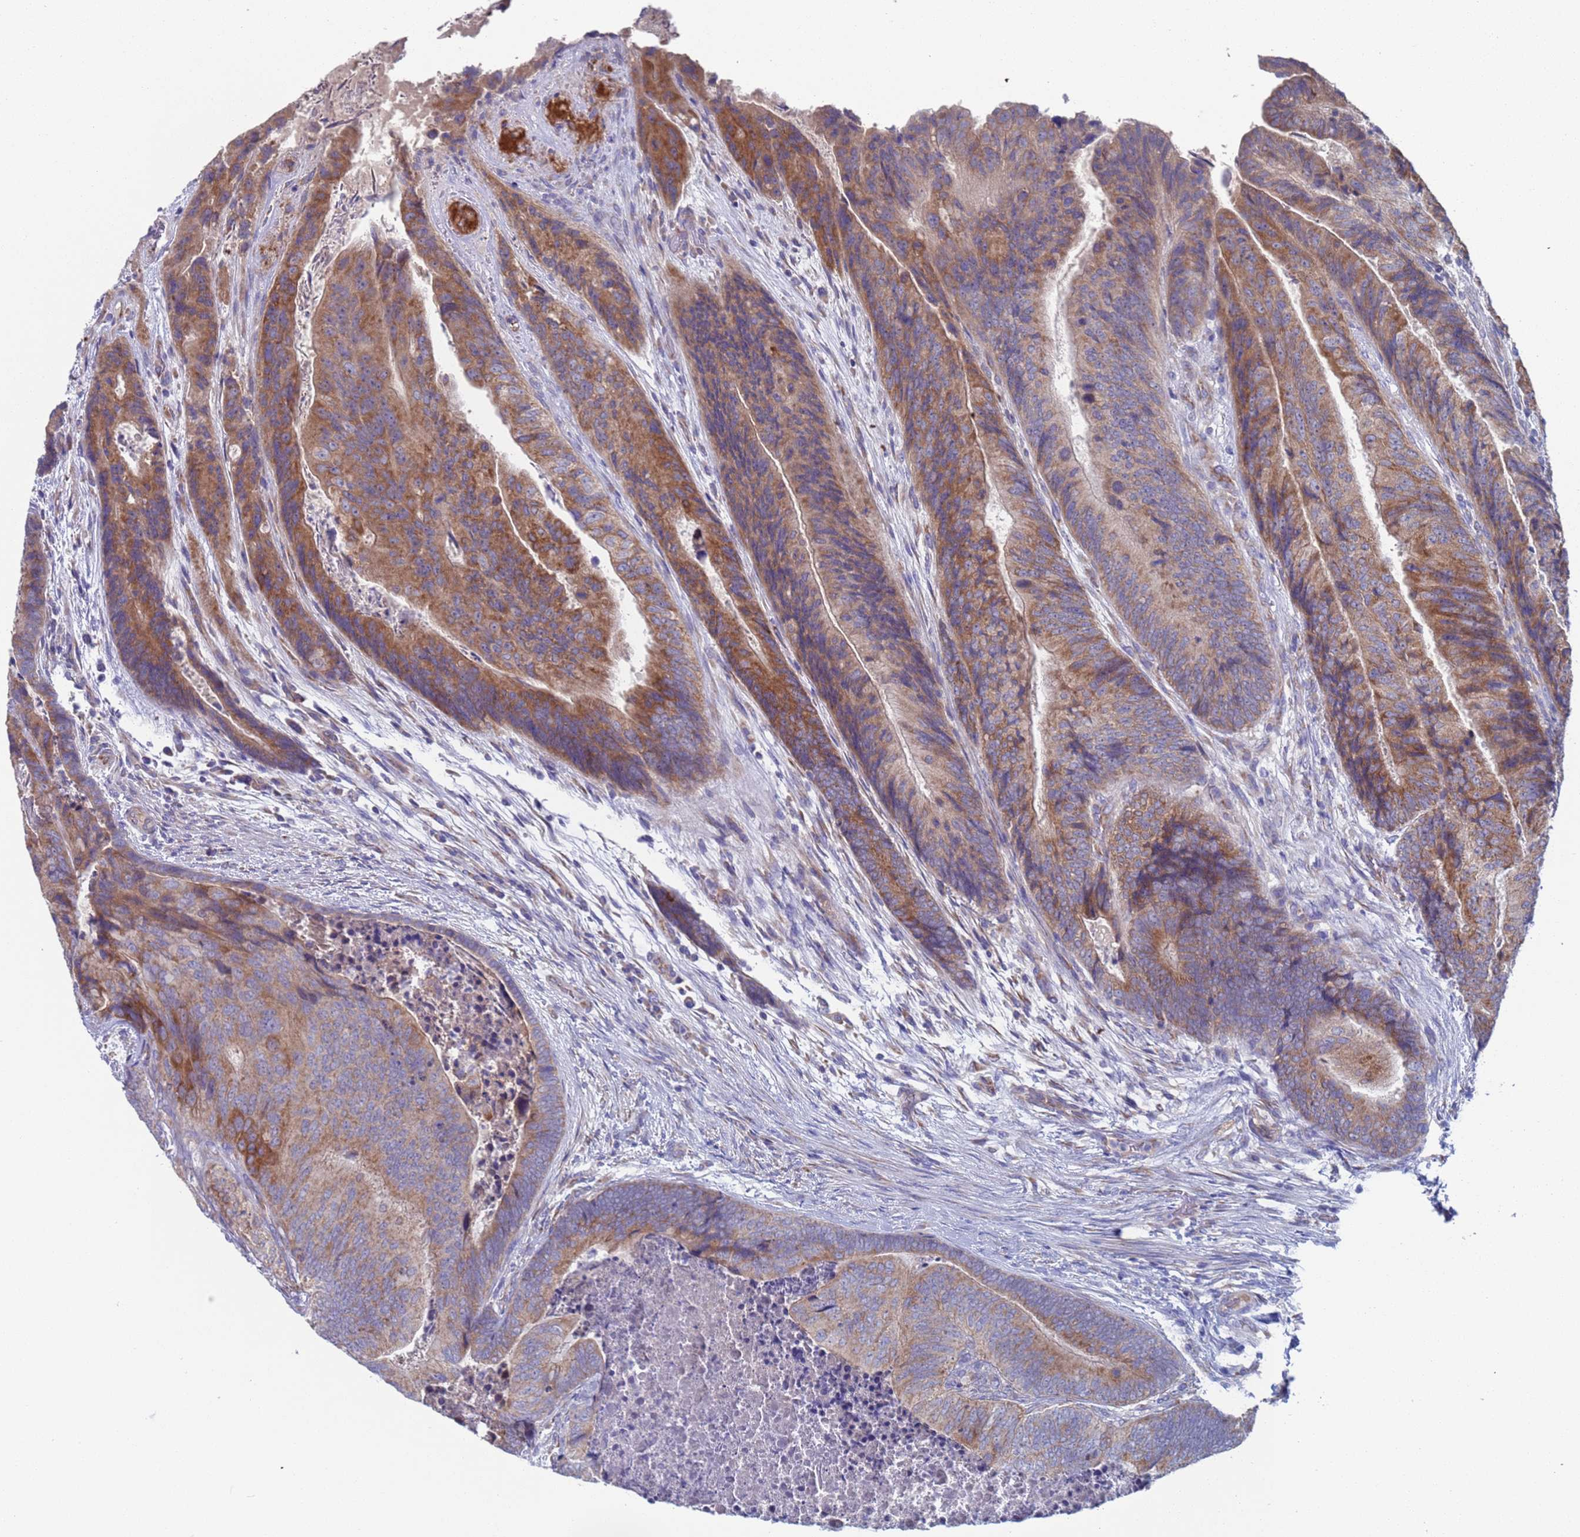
{"staining": {"intensity": "moderate", "quantity": ">75%", "location": "cytoplasmic/membranous"}, "tissue": "colorectal cancer", "cell_type": "Tumor cells", "image_type": "cancer", "snomed": [{"axis": "morphology", "description": "Adenocarcinoma, NOS"}, {"axis": "topography", "description": "Colon"}], "caption": "Immunohistochemistry (IHC) (DAB) staining of adenocarcinoma (colorectal) displays moderate cytoplasmic/membranous protein positivity in approximately >75% of tumor cells. (DAB (3,3'-diaminobenzidine) = brown stain, brightfield microscopy at high magnification).", "gene": "PET117", "patient": {"sex": "female", "age": 67}}